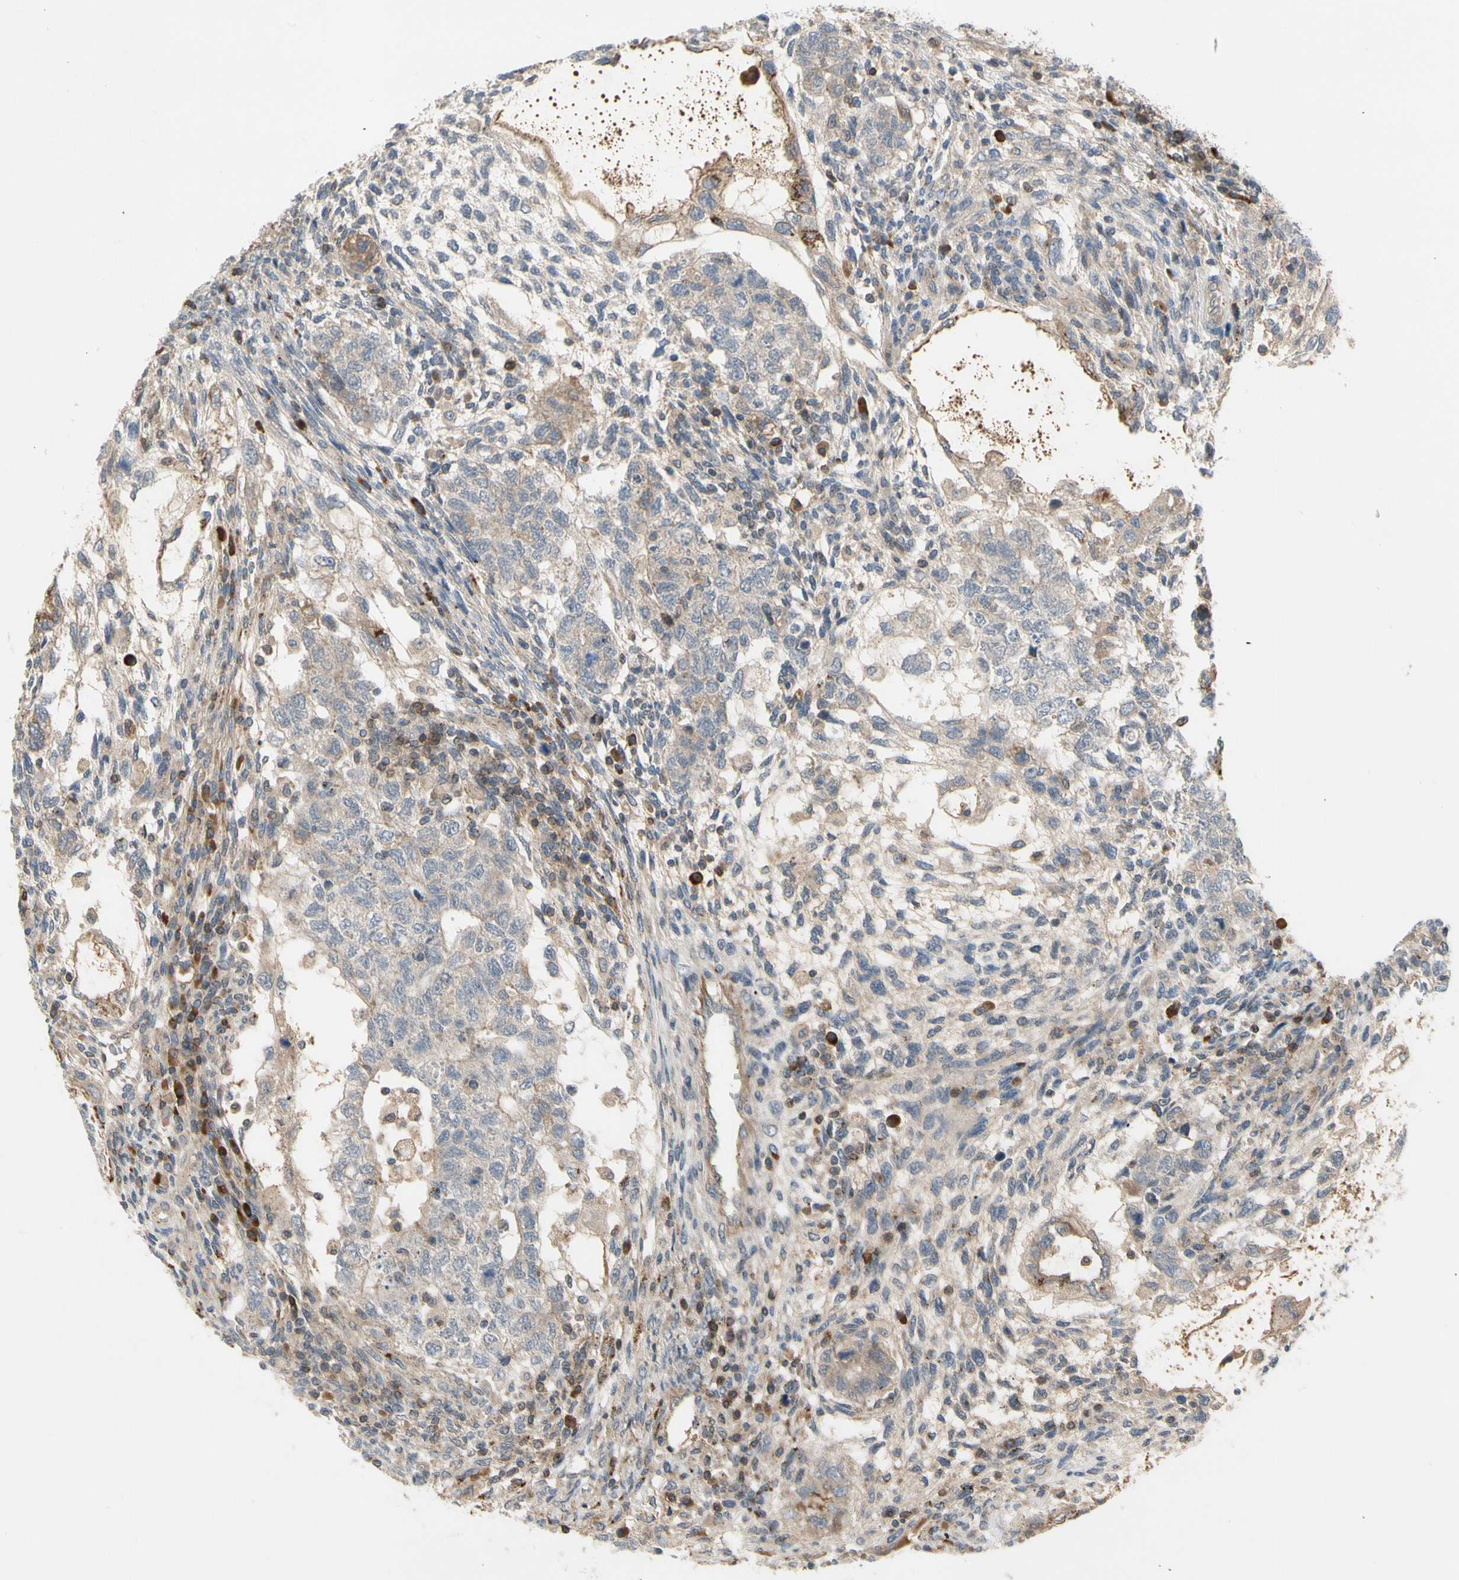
{"staining": {"intensity": "weak", "quantity": "25%-75%", "location": "cytoplasmic/membranous"}, "tissue": "testis cancer", "cell_type": "Tumor cells", "image_type": "cancer", "snomed": [{"axis": "morphology", "description": "Normal tissue, NOS"}, {"axis": "morphology", "description": "Carcinoma, Embryonal, NOS"}, {"axis": "topography", "description": "Testis"}], "caption": "Tumor cells reveal low levels of weak cytoplasmic/membranous expression in about 25%-75% of cells in human embryonal carcinoma (testis).", "gene": "GALNT5", "patient": {"sex": "male", "age": 36}}